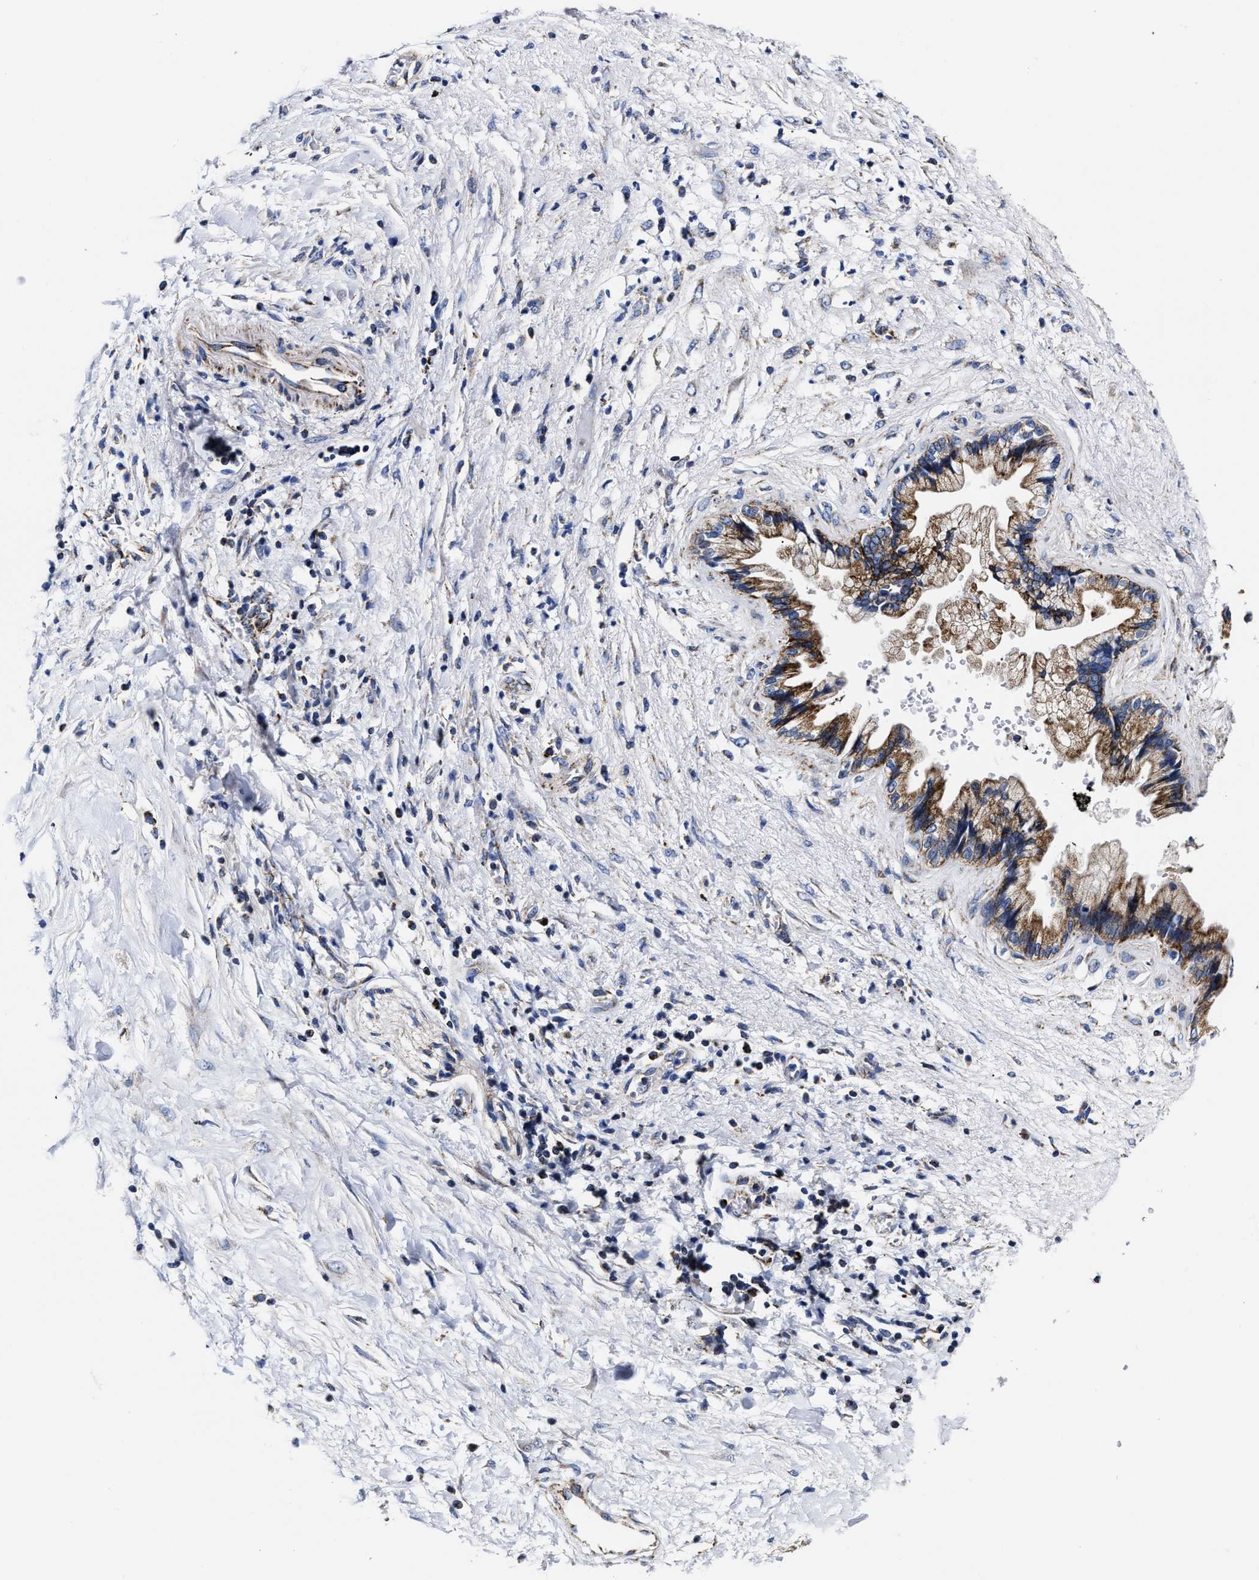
{"staining": {"intensity": "moderate", "quantity": ">75%", "location": "cytoplasmic/membranous"}, "tissue": "pancreatic cancer", "cell_type": "Tumor cells", "image_type": "cancer", "snomed": [{"axis": "morphology", "description": "Normal tissue, NOS"}, {"axis": "morphology", "description": "Adenocarcinoma, NOS"}, {"axis": "topography", "description": "Pancreas"}, {"axis": "topography", "description": "Duodenum"}], "caption": "The histopathology image displays immunohistochemical staining of pancreatic adenocarcinoma. There is moderate cytoplasmic/membranous positivity is appreciated in approximately >75% of tumor cells.", "gene": "HINT2", "patient": {"sex": "female", "age": 60}}